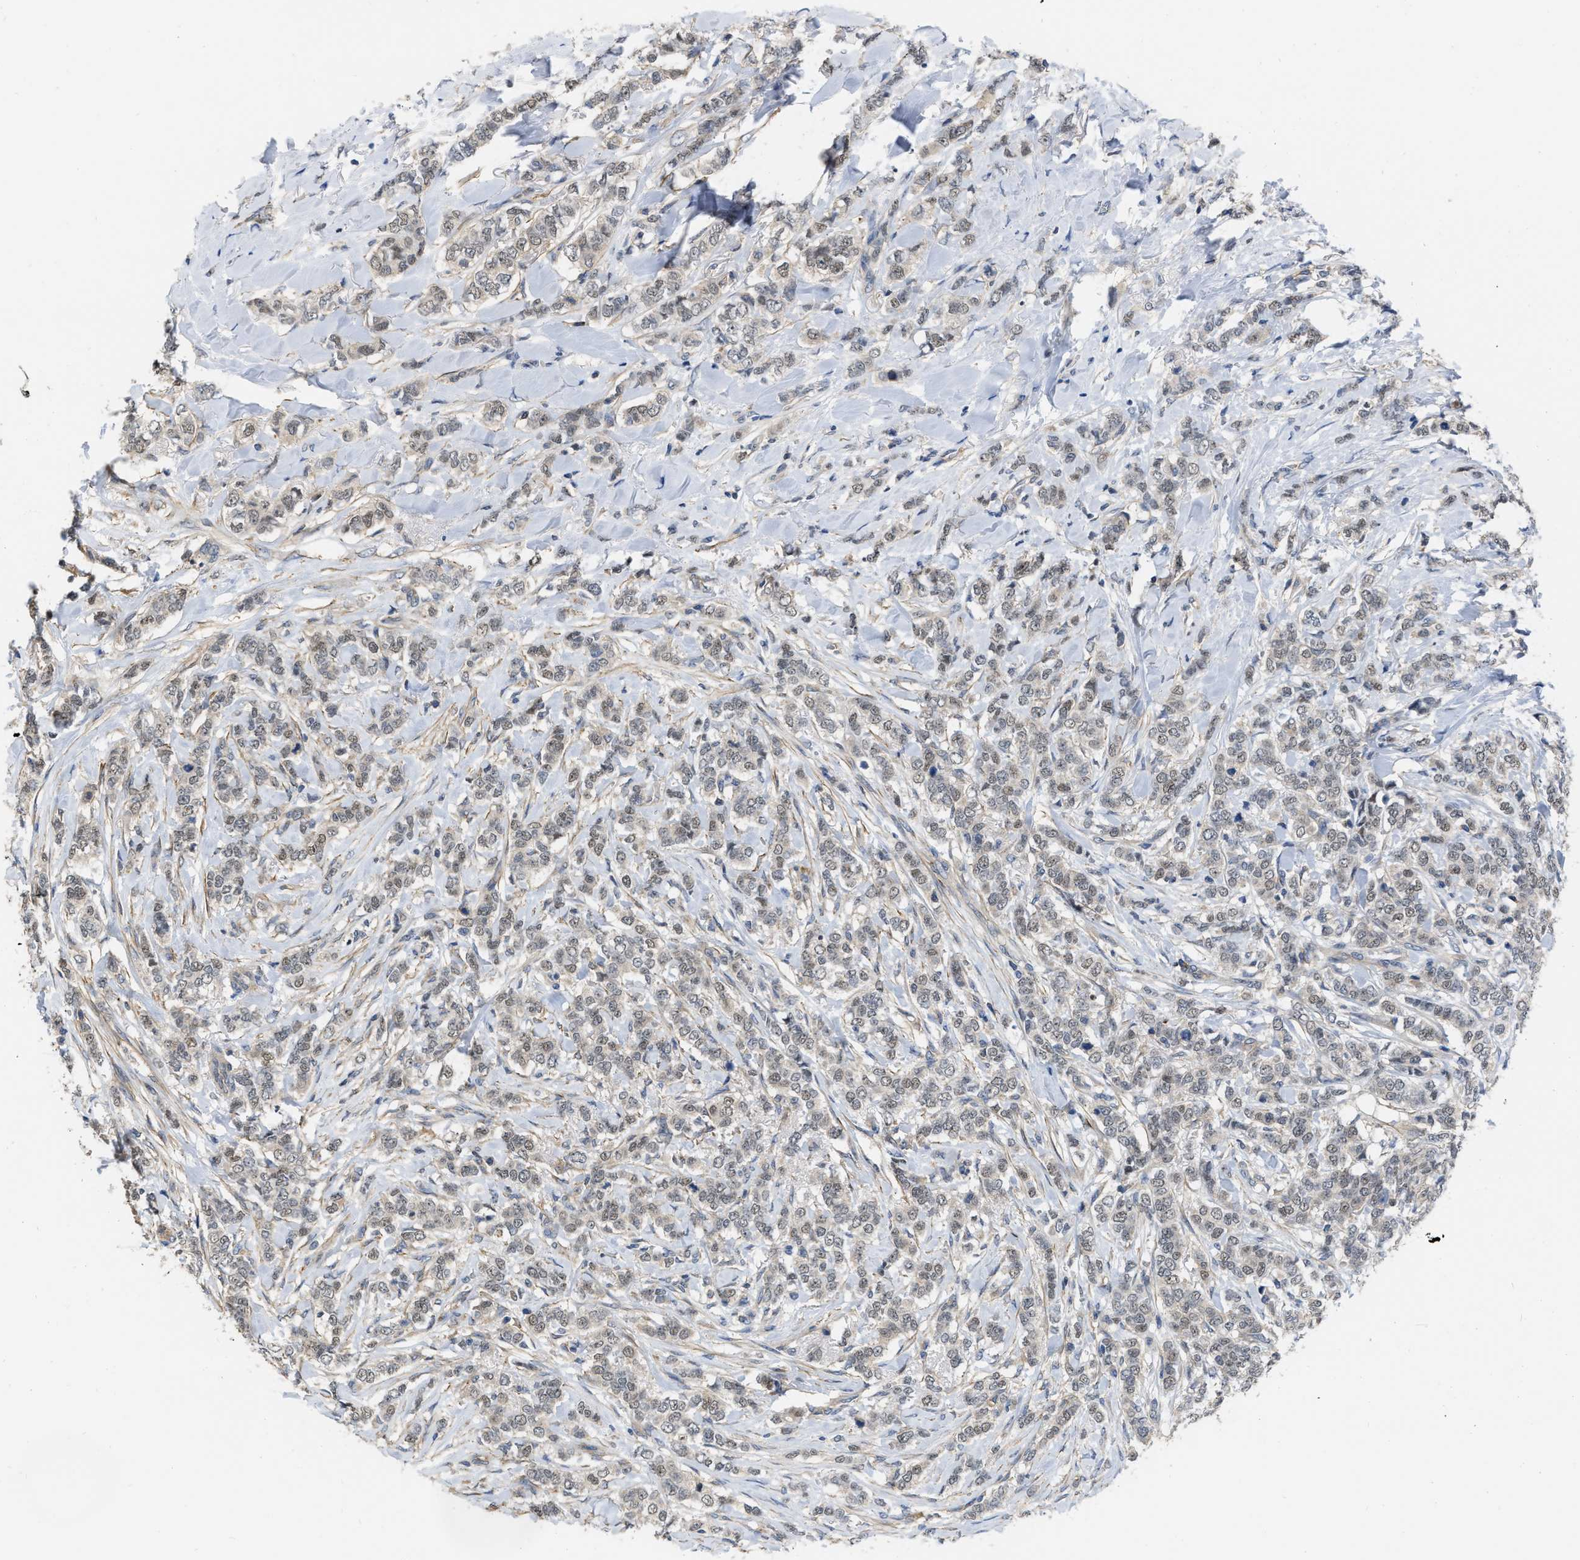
{"staining": {"intensity": "negative", "quantity": "none", "location": "none"}, "tissue": "breast cancer", "cell_type": "Tumor cells", "image_type": "cancer", "snomed": [{"axis": "morphology", "description": "Lobular carcinoma"}, {"axis": "topography", "description": "Skin"}, {"axis": "topography", "description": "Breast"}], "caption": "Immunohistochemistry (IHC) histopathology image of human lobular carcinoma (breast) stained for a protein (brown), which shows no expression in tumor cells. (Brightfield microscopy of DAB (3,3'-diaminobenzidine) immunohistochemistry (IHC) at high magnification).", "gene": "NAPEPLD", "patient": {"sex": "female", "age": 46}}